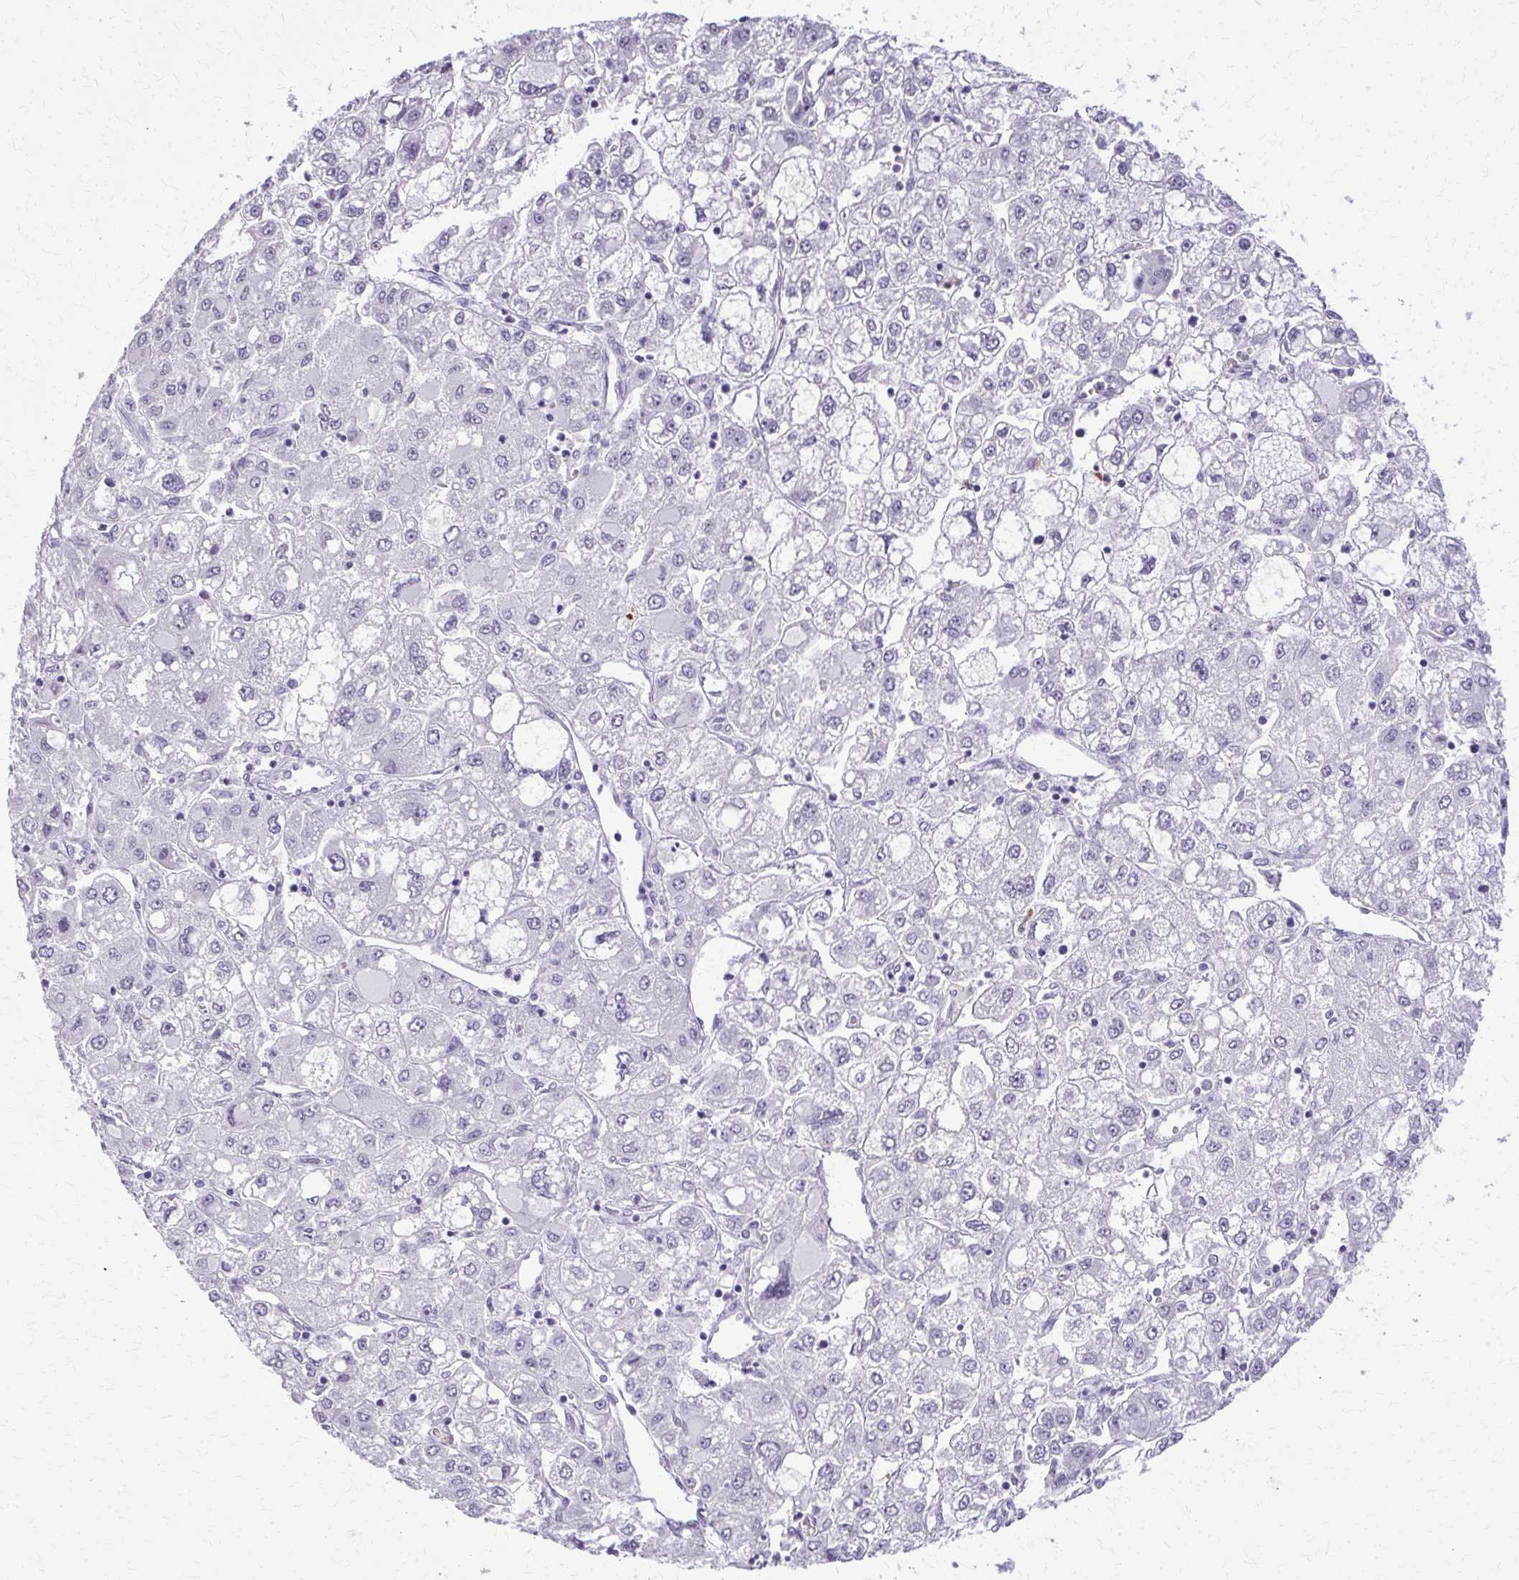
{"staining": {"intensity": "negative", "quantity": "none", "location": "none"}, "tissue": "liver cancer", "cell_type": "Tumor cells", "image_type": "cancer", "snomed": [{"axis": "morphology", "description": "Carcinoma, Hepatocellular, NOS"}, {"axis": "topography", "description": "Liver"}], "caption": "DAB (3,3'-diaminobenzidine) immunohistochemical staining of human liver cancer shows no significant staining in tumor cells.", "gene": "CA3", "patient": {"sex": "male", "age": 40}}